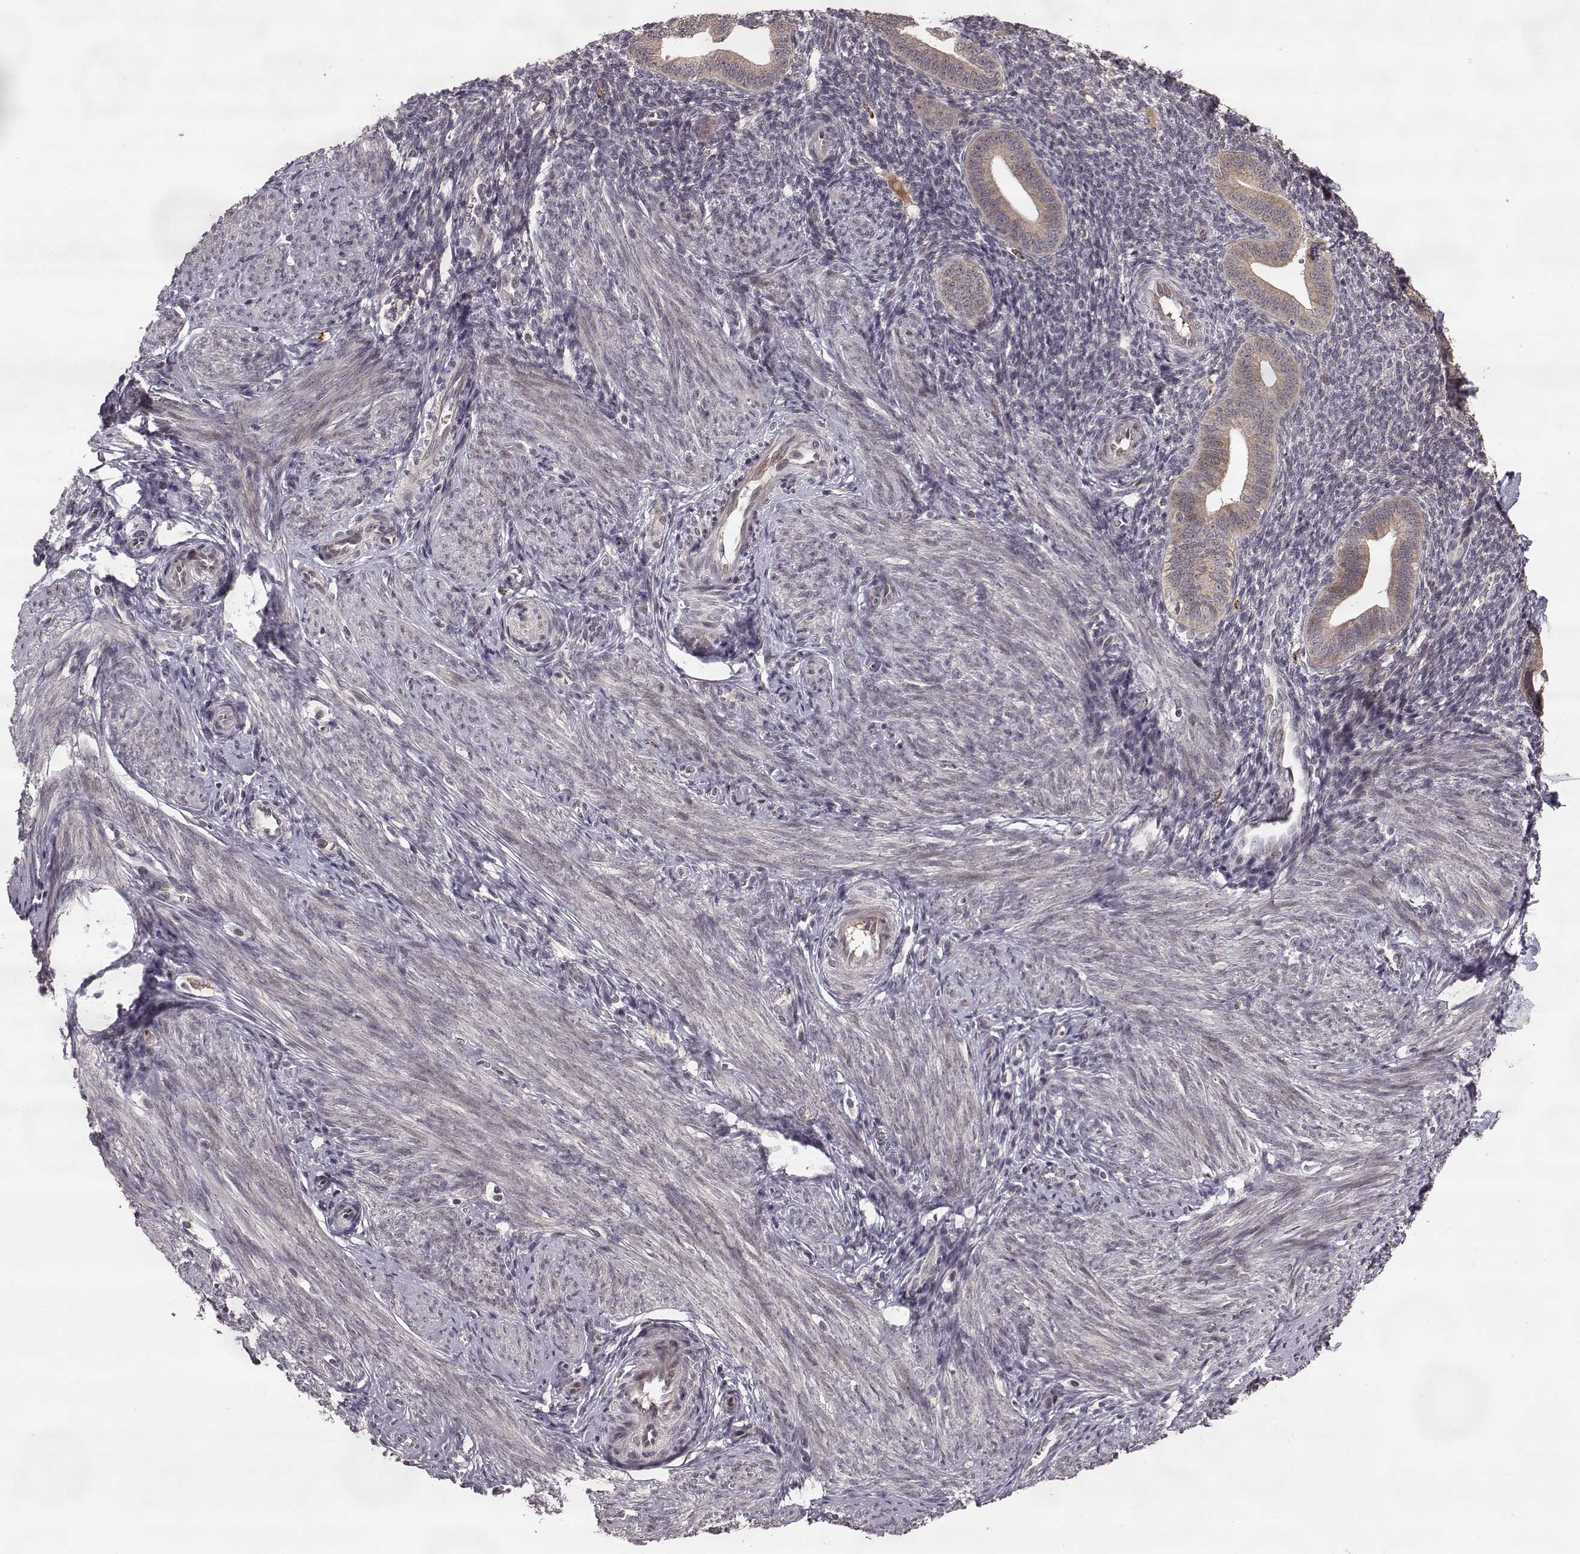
{"staining": {"intensity": "negative", "quantity": "none", "location": "none"}, "tissue": "endometrium", "cell_type": "Cells in endometrial stroma", "image_type": "normal", "snomed": [{"axis": "morphology", "description": "Normal tissue, NOS"}, {"axis": "topography", "description": "Endometrium"}], "caption": "The micrograph displays no significant positivity in cells in endometrial stroma of endometrium.", "gene": "ELOVL5", "patient": {"sex": "female", "age": 40}}